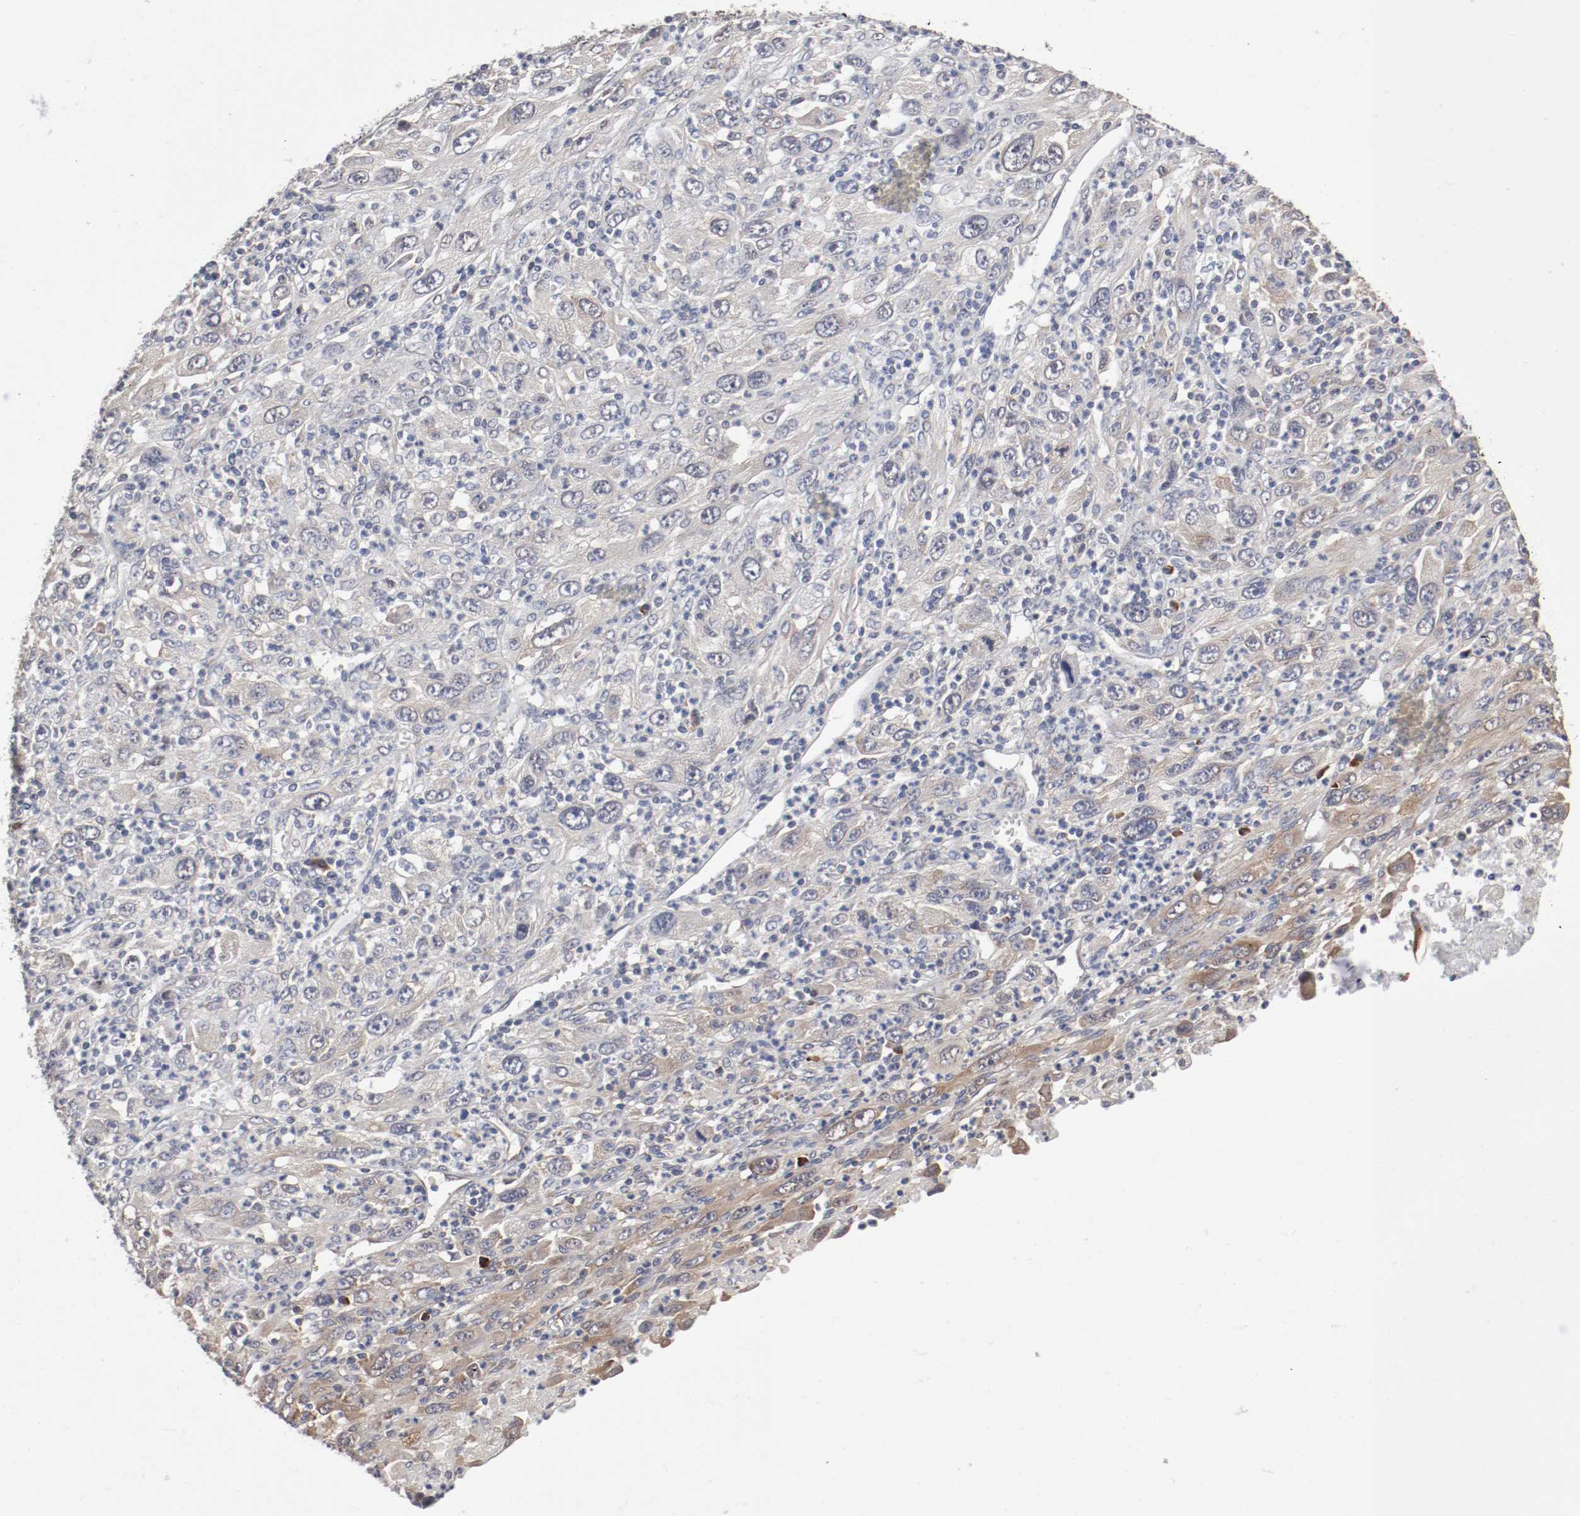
{"staining": {"intensity": "weak", "quantity": "<25%", "location": "cytoplasmic/membranous"}, "tissue": "melanoma", "cell_type": "Tumor cells", "image_type": "cancer", "snomed": [{"axis": "morphology", "description": "Malignant melanoma, Metastatic site"}, {"axis": "topography", "description": "Skin"}], "caption": "Immunohistochemistry (IHC) of melanoma demonstrates no staining in tumor cells.", "gene": "FKBP3", "patient": {"sex": "female", "age": 56}}